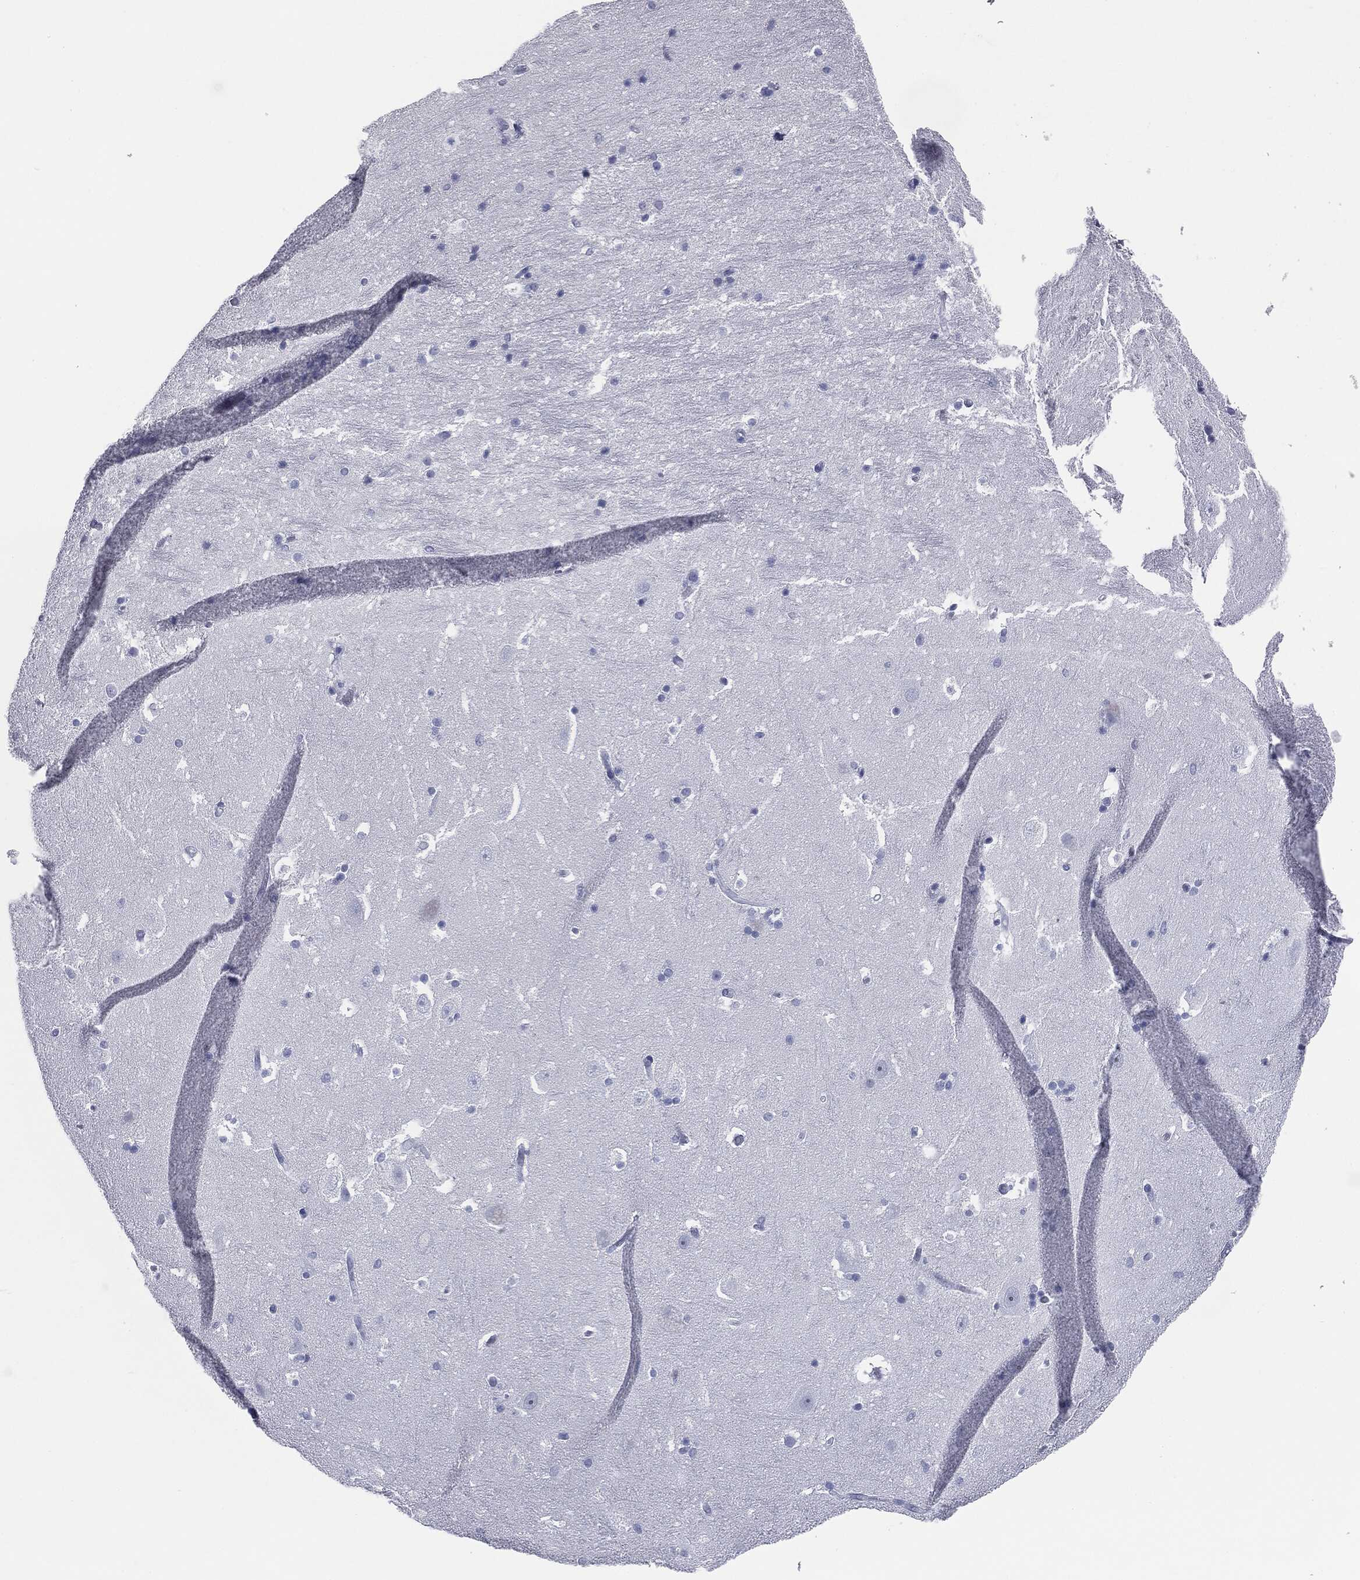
{"staining": {"intensity": "negative", "quantity": "none", "location": "none"}, "tissue": "hippocampus", "cell_type": "Glial cells", "image_type": "normal", "snomed": [{"axis": "morphology", "description": "Normal tissue, NOS"}, {"axis": "topography", "description": "Hippocampus"}], "caption": "Immunohistochemical staining of normal human hippocampus exhibits no significant staining in glial cells.", "gene": "ATP2A1", "patient": {"sex": "male", "age": 51}}